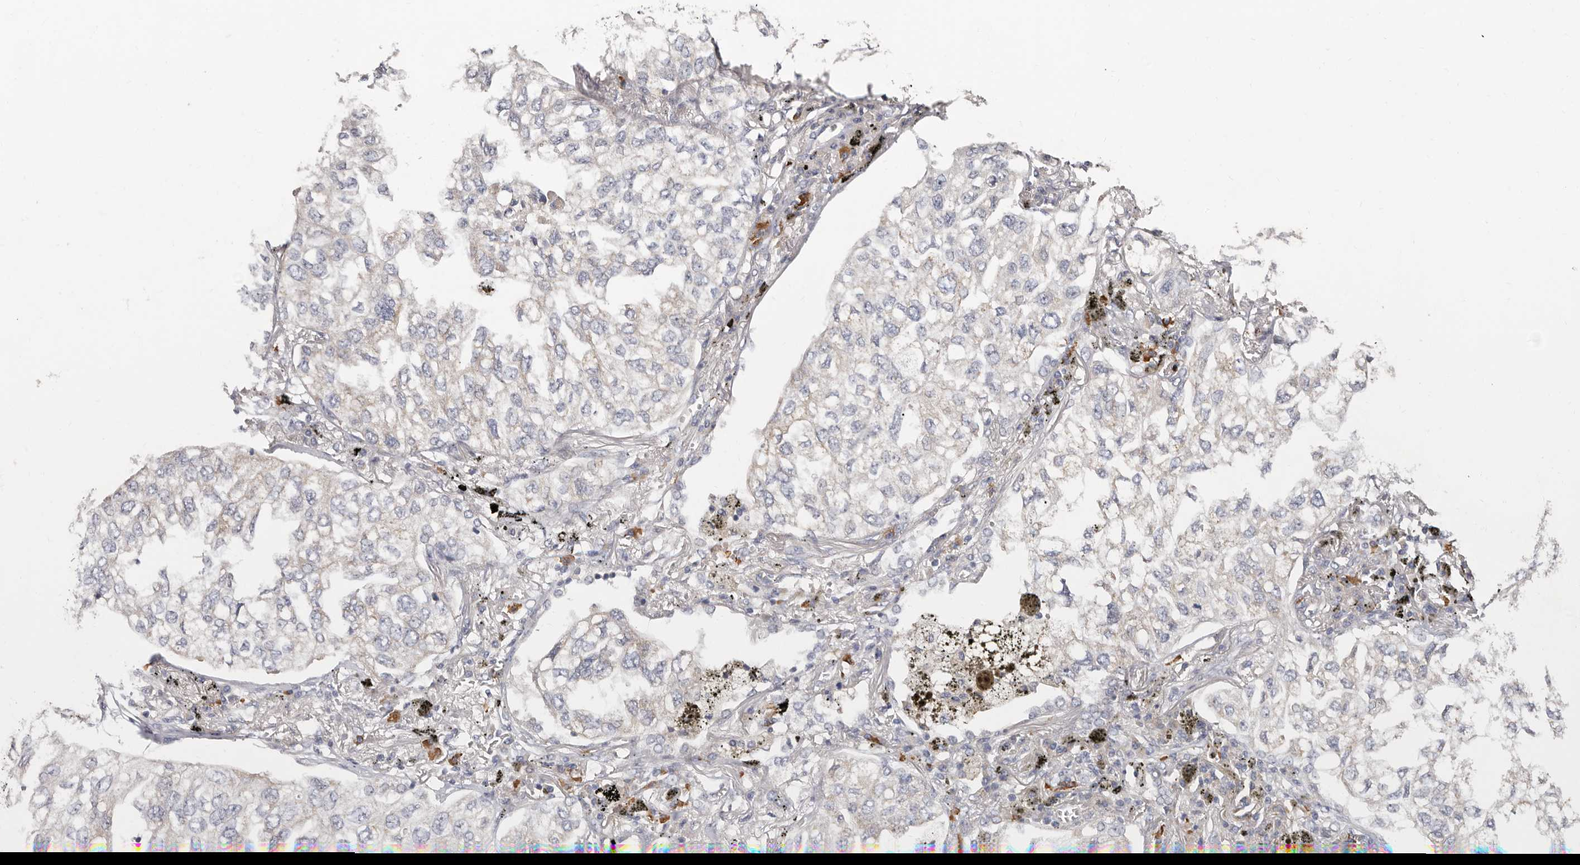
{"staining": {"intensity": "negative", "quantity": "none", "location": "none"}, "tissue": "lung cancer", "cell_type": "Tumor cells", "image_type": "cancer", "snomed": [{"axis": "morphology", "description": "Adenocarcinoma, NOS"}, {"axis": "topography", "description": "Lung"}], "caption": "Tumor cells are negative for brown protein staining in lung adenocarcinoma.", "gene": "SPTA1", "patient": {"sex": "male", "age": 65}}